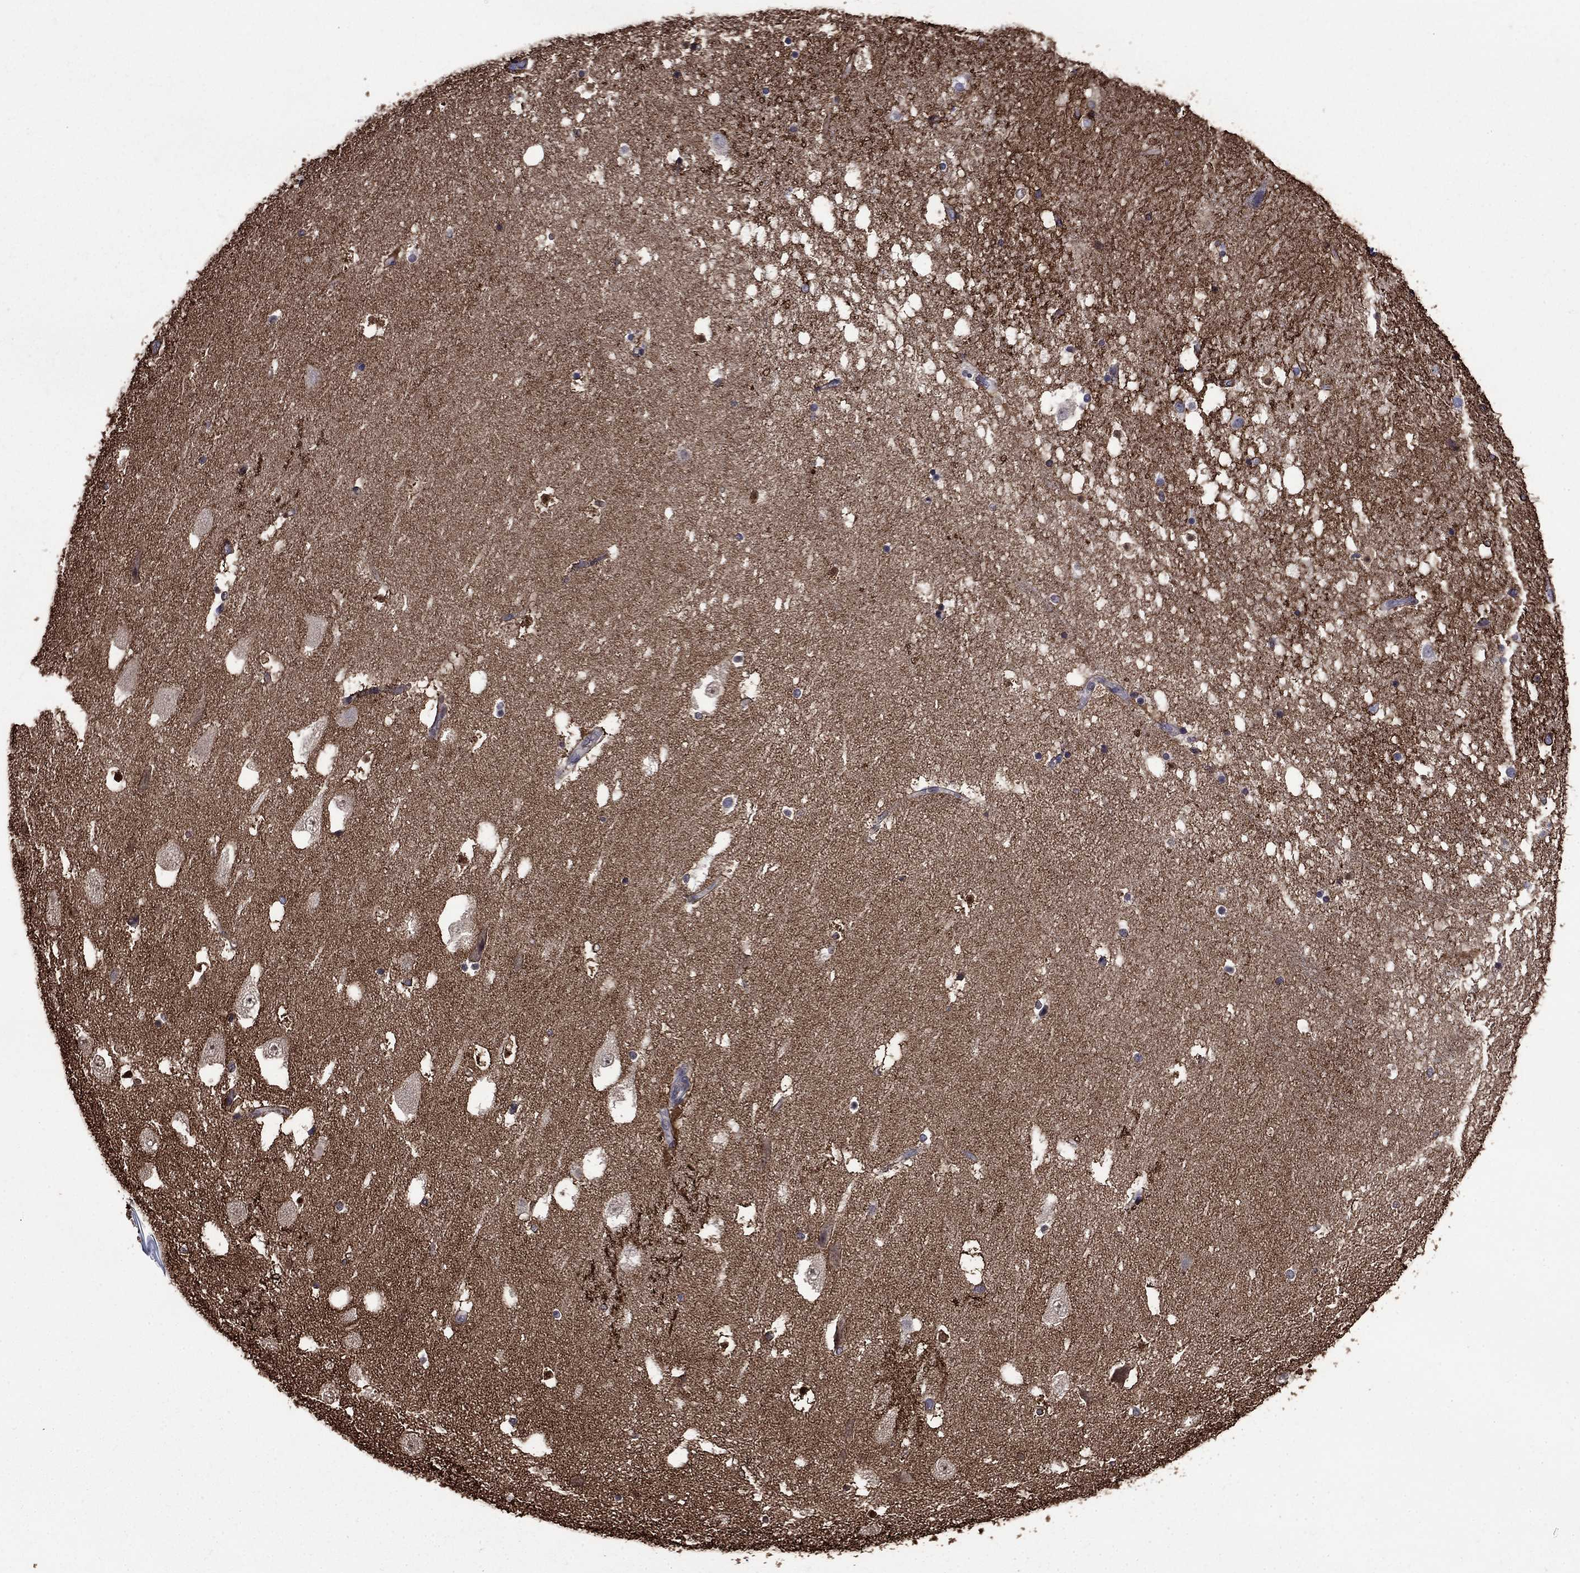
{"staining": {"intensity": "strong", "quantity": "<25%", "location": "cytoplasmic/membranous"}, "tissue": "hippocampus", "cell_type": "Glial cells", "image_type": "normal", "snomed": [{"axis": "morphology", "description": "Normal tissue, NOS"}, {"axis": "topography", "description": "Hippocampus"}], "caption": "Glial cells display strong cytoplasmic/membranous staining in about <25% of cells in benign hippocampus. (Brightfield microscopy of DAB IHC at high magnification).", "gene": "SLC1A2", "patient": {"sex": "male", "age": 51}}